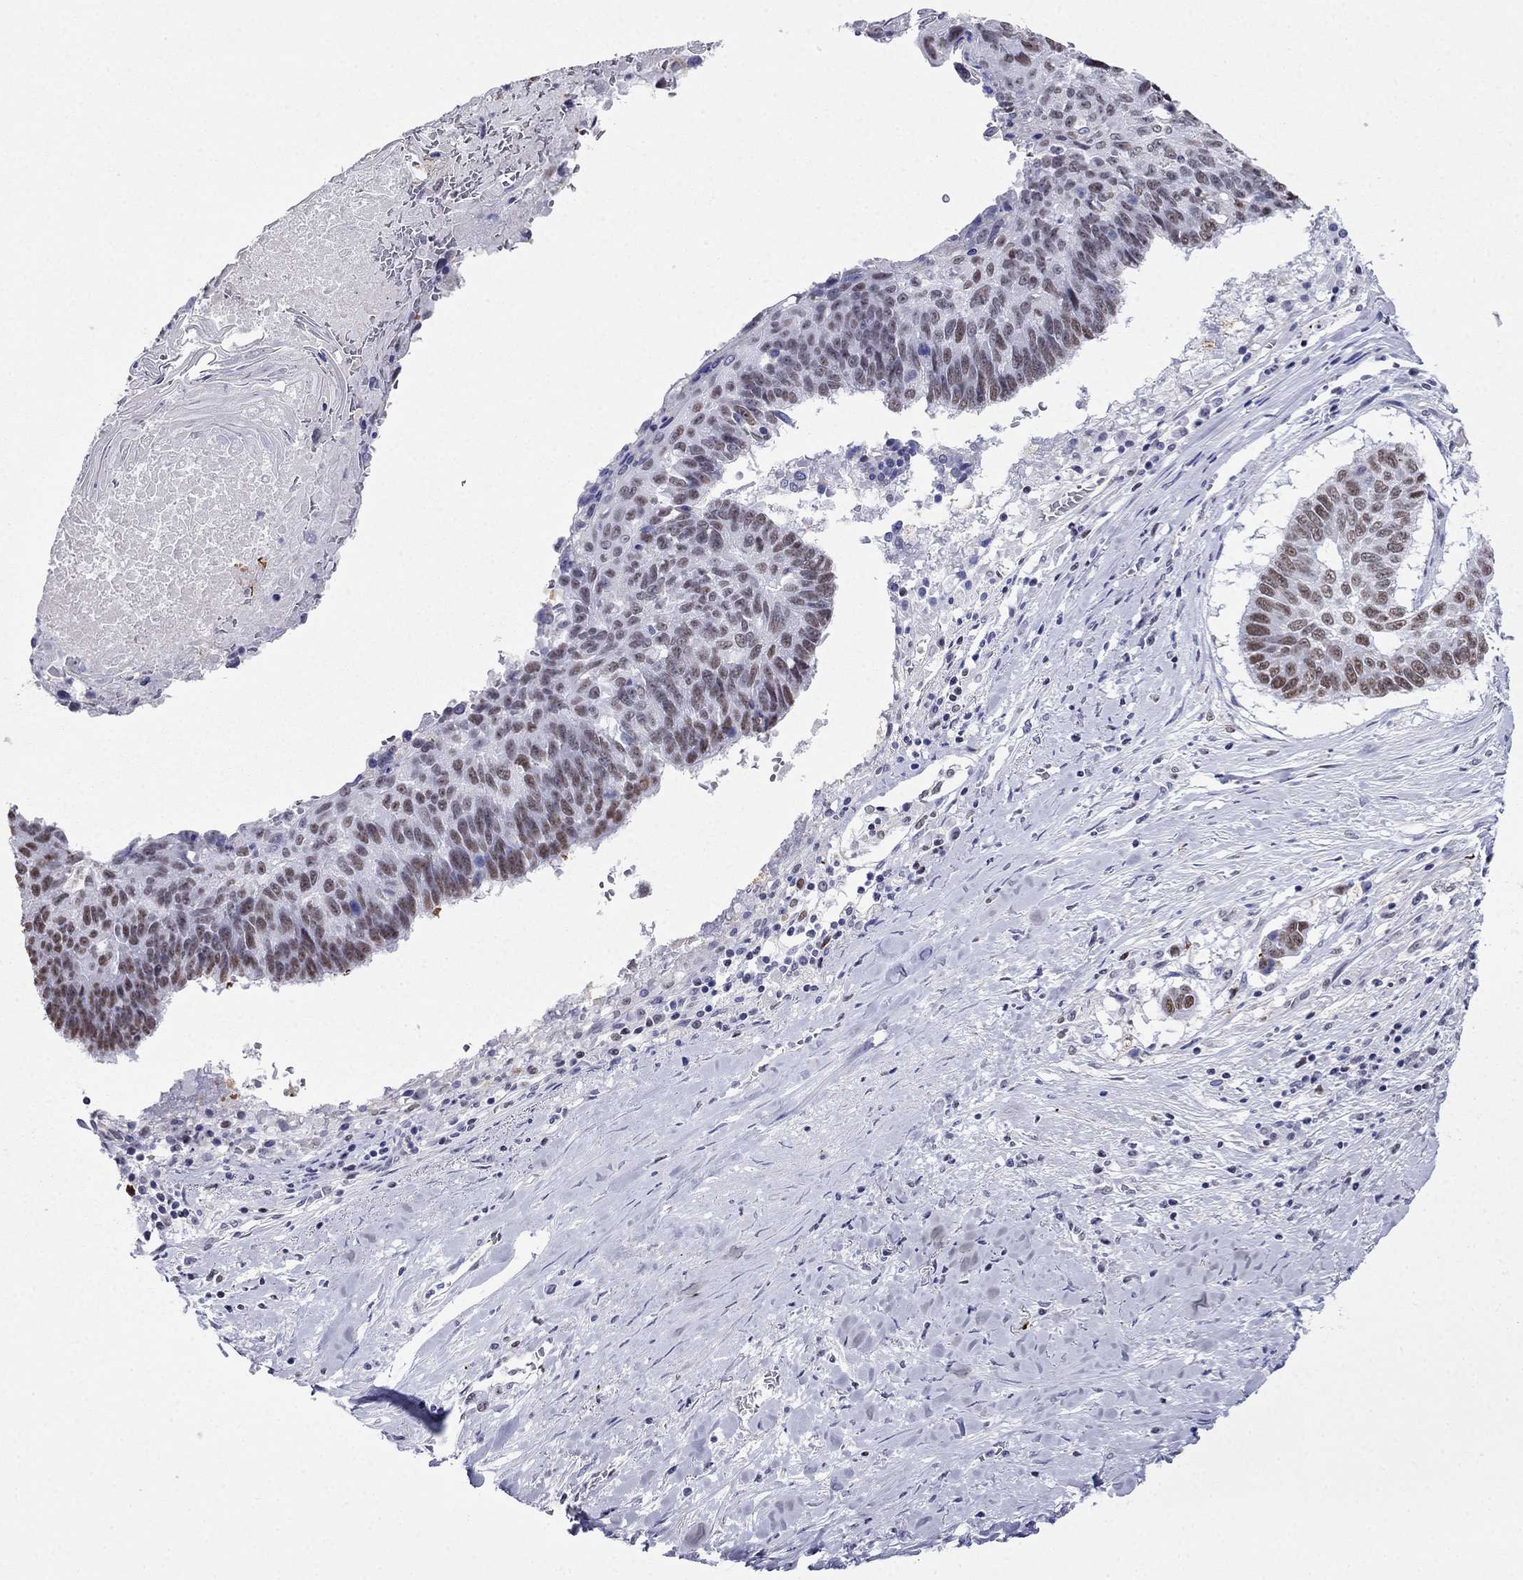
{"staining": {"intensity": "weak", "quantity": "25%-75%", "location": "nuclear"}, "tissue": "lung cancer", "cell_type": "Tumor cells", "image_type": "cancer", "snomed": [{"axis": "morphology", "description": "Squamous cell carcinoma, NOS"}, {"axis": "topography", "description": "Lung"}], "caption": "DAB (3,3'-diaminobenzidine) immunohistochemical staining of human lung squamous cell carcinoma exhibits weak nuclear protein staining in approximately 25%-75% of tumor cells.", "gene": "PPM1G", "patient": {"sex": "male", "age": 73}}